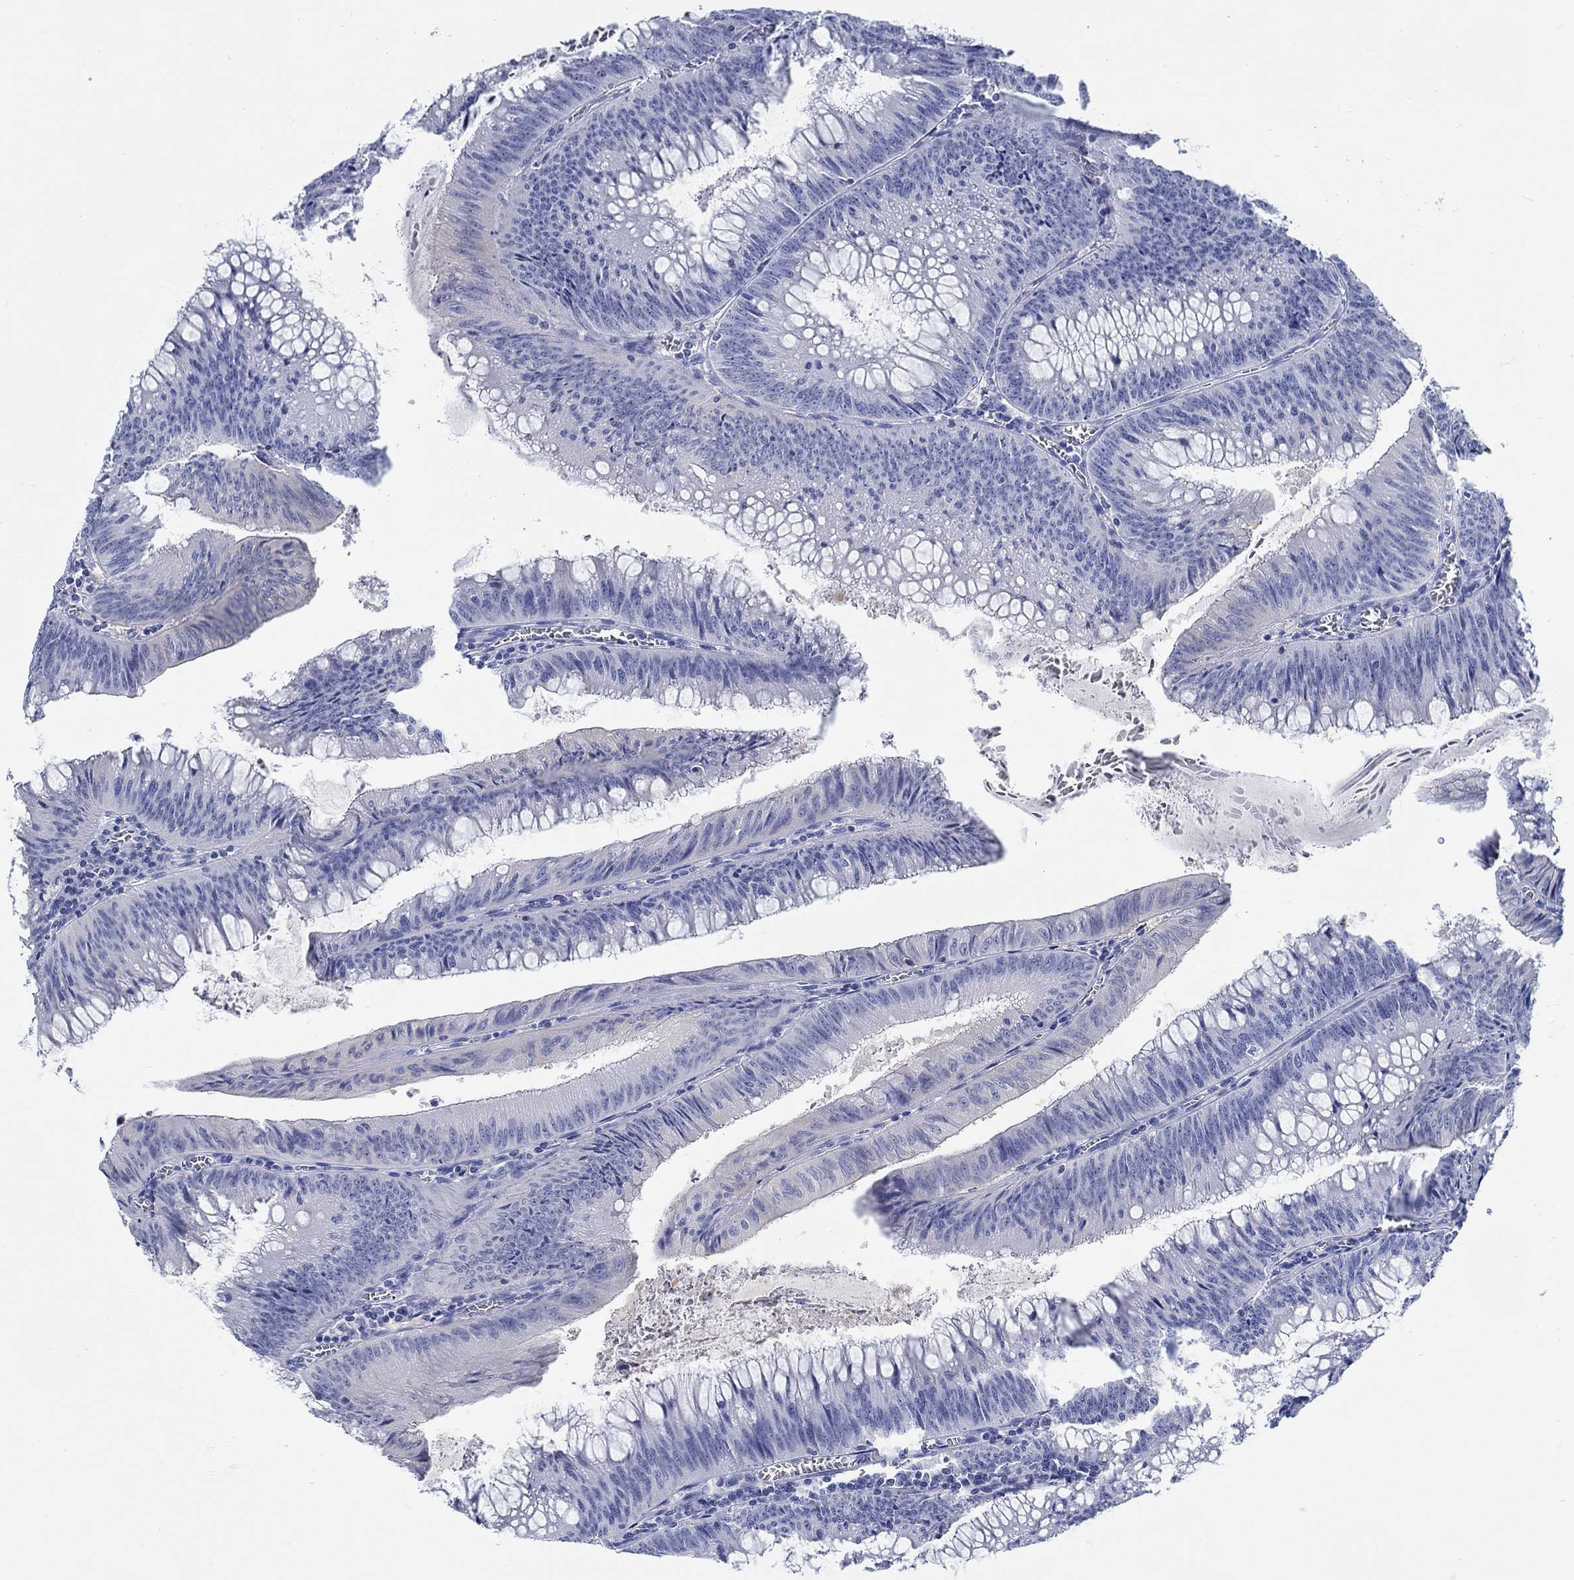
{"staining": {"intensity": "negative", "quantity": "none", "location": "none"}, "tissue": "colorectal cancer", "cell_type": "Tumor cells", "image_type": "cancer", "snomed": [{"axis": "morphology", "description": "Adenocarcinoma, NOS"}, {"axis": "topography", "description": "Rectum"}], "caption": "Immunohistochemical staining of human adenocarcinoma (colorectal) reveals no significant staining in tumor cells.", "gene": "FBXO2", "patient": {"sex": "female", "age": 72}}